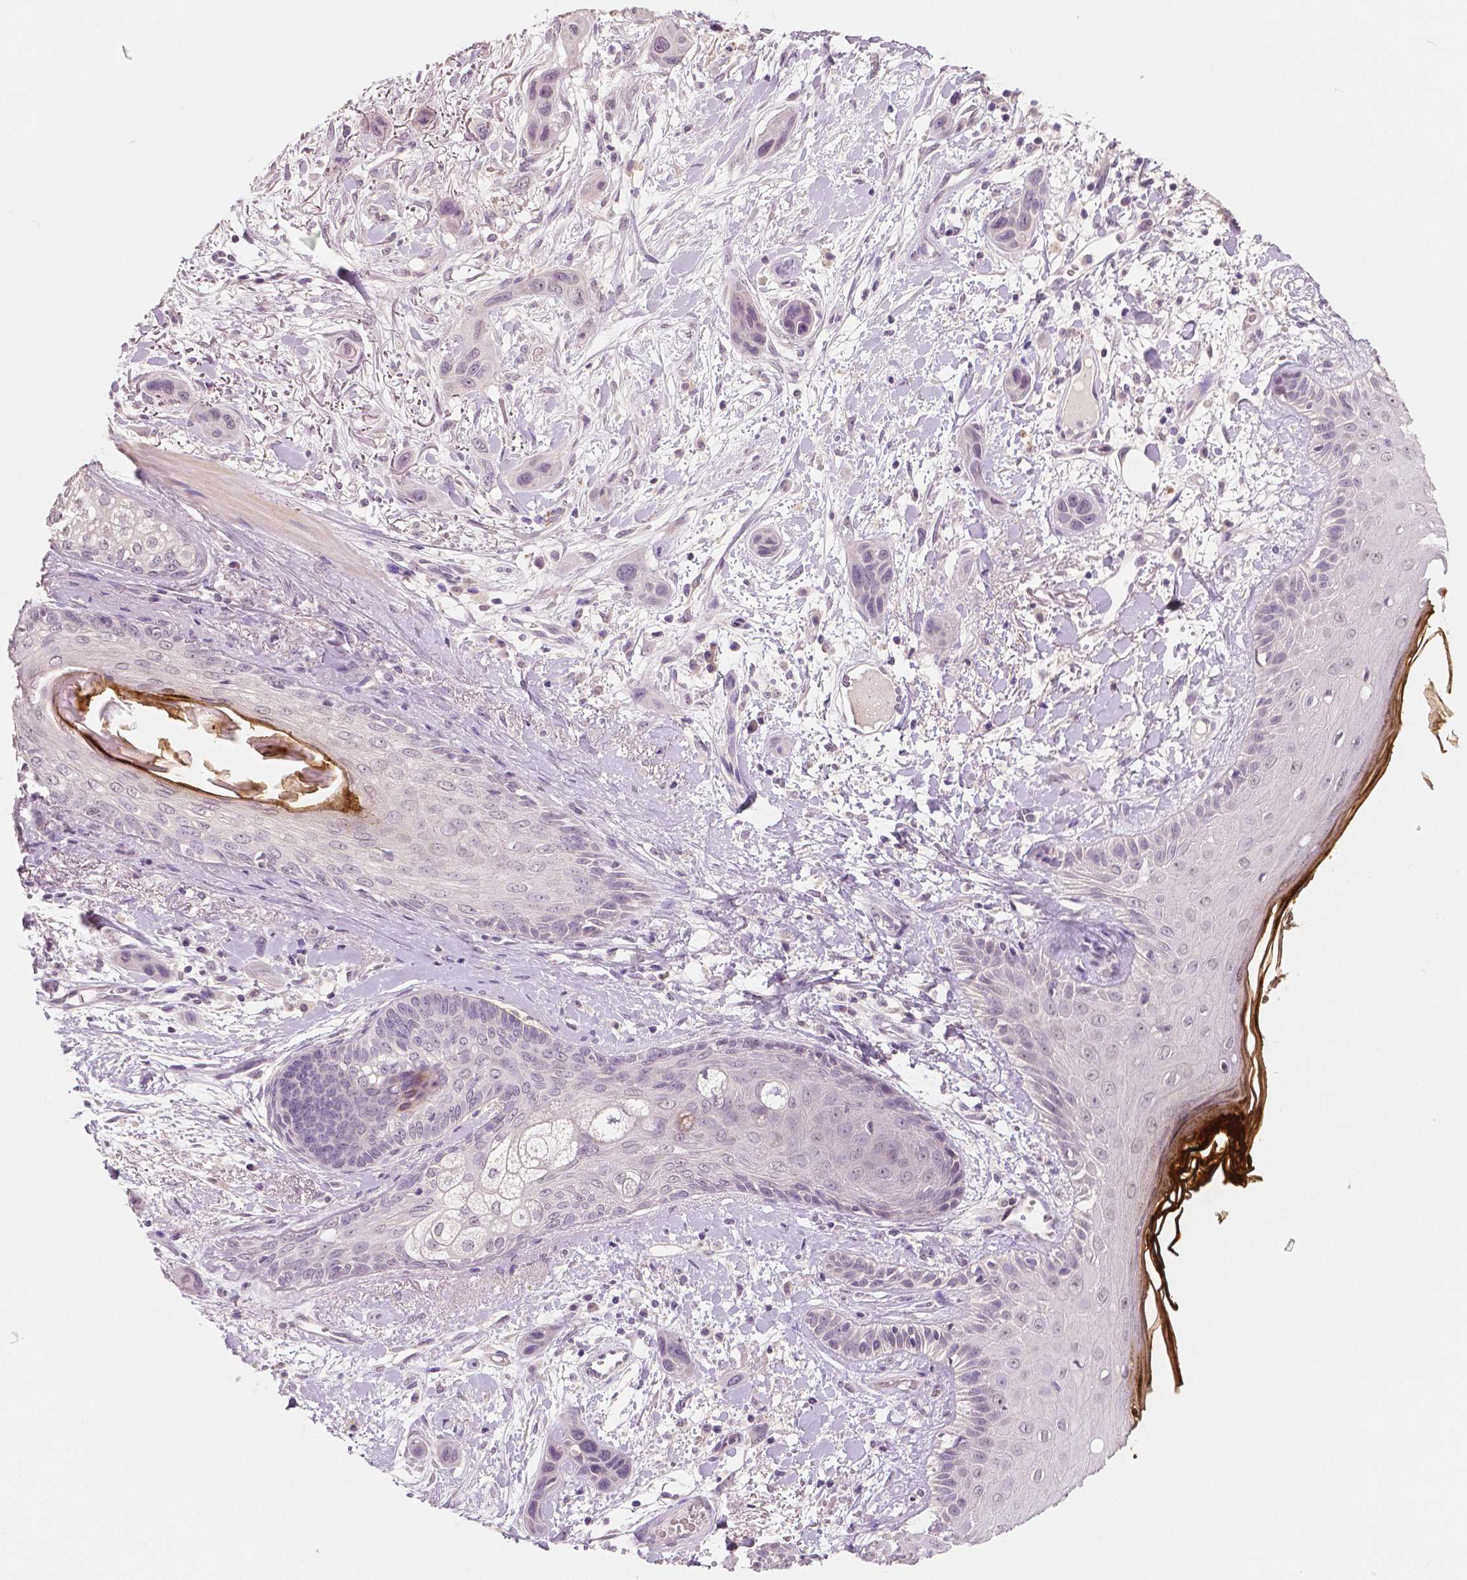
{"staining": {"intensity": "negative", "quantity": "none", "location": "none"}, "tissue": "skin cancer", "cell_type": "Tumor cells", "image_type": "cancer", "snomed": [{"axis": "morphology", "description": "Squamous cell carcinoma, NOS"}, {"axis": "topography", "description": "Skin"}], "caption": "Skin squamous cell carcinoma was stained to show a protein in brown. There is no significant positivity in tumor cells. The staining is performed using DAB (3,3'-diaminobenzidine) brown chromogen with nuclei counter-stained in using hematoxylin.", "gene": "RNASE7", "patient": {"sex": "male", "age": 79}}